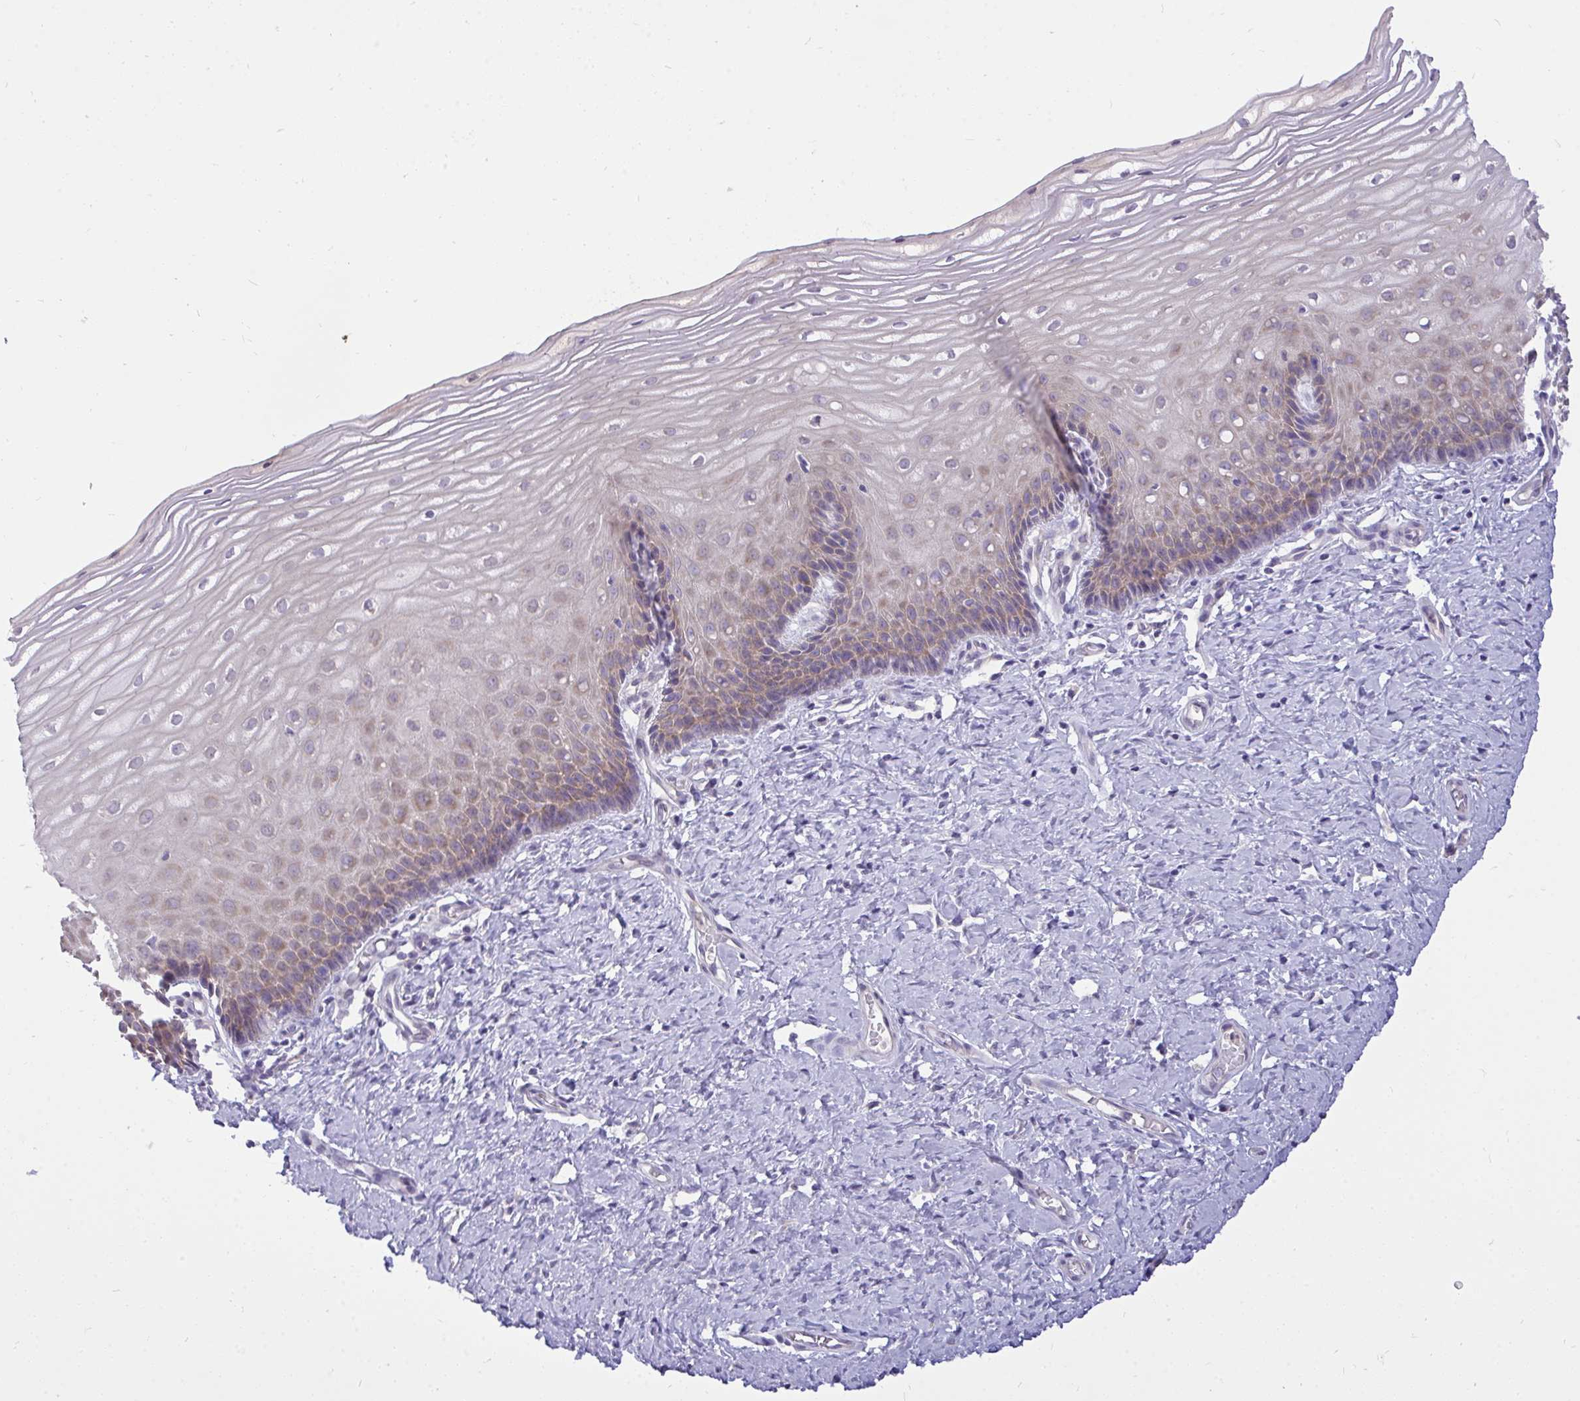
{"staining": {"intensity": "negative", "quantity": "none", "location": "none"}, "tissue": "cervix", "cell_type": "Glandular cells", "image_type": "normal", "snomed": [{"axis": "morphology", "description": "Normal tissue, NOS"}, {"axis": "topography", "description": "Cervix"}], "caption": "This is an immunohistochemistry (IHC) histopathology image of normal cervix. There is no expression in glandular cells.", "gene": "VGLL3", "patient": {"sex": "female", "age": 37}}